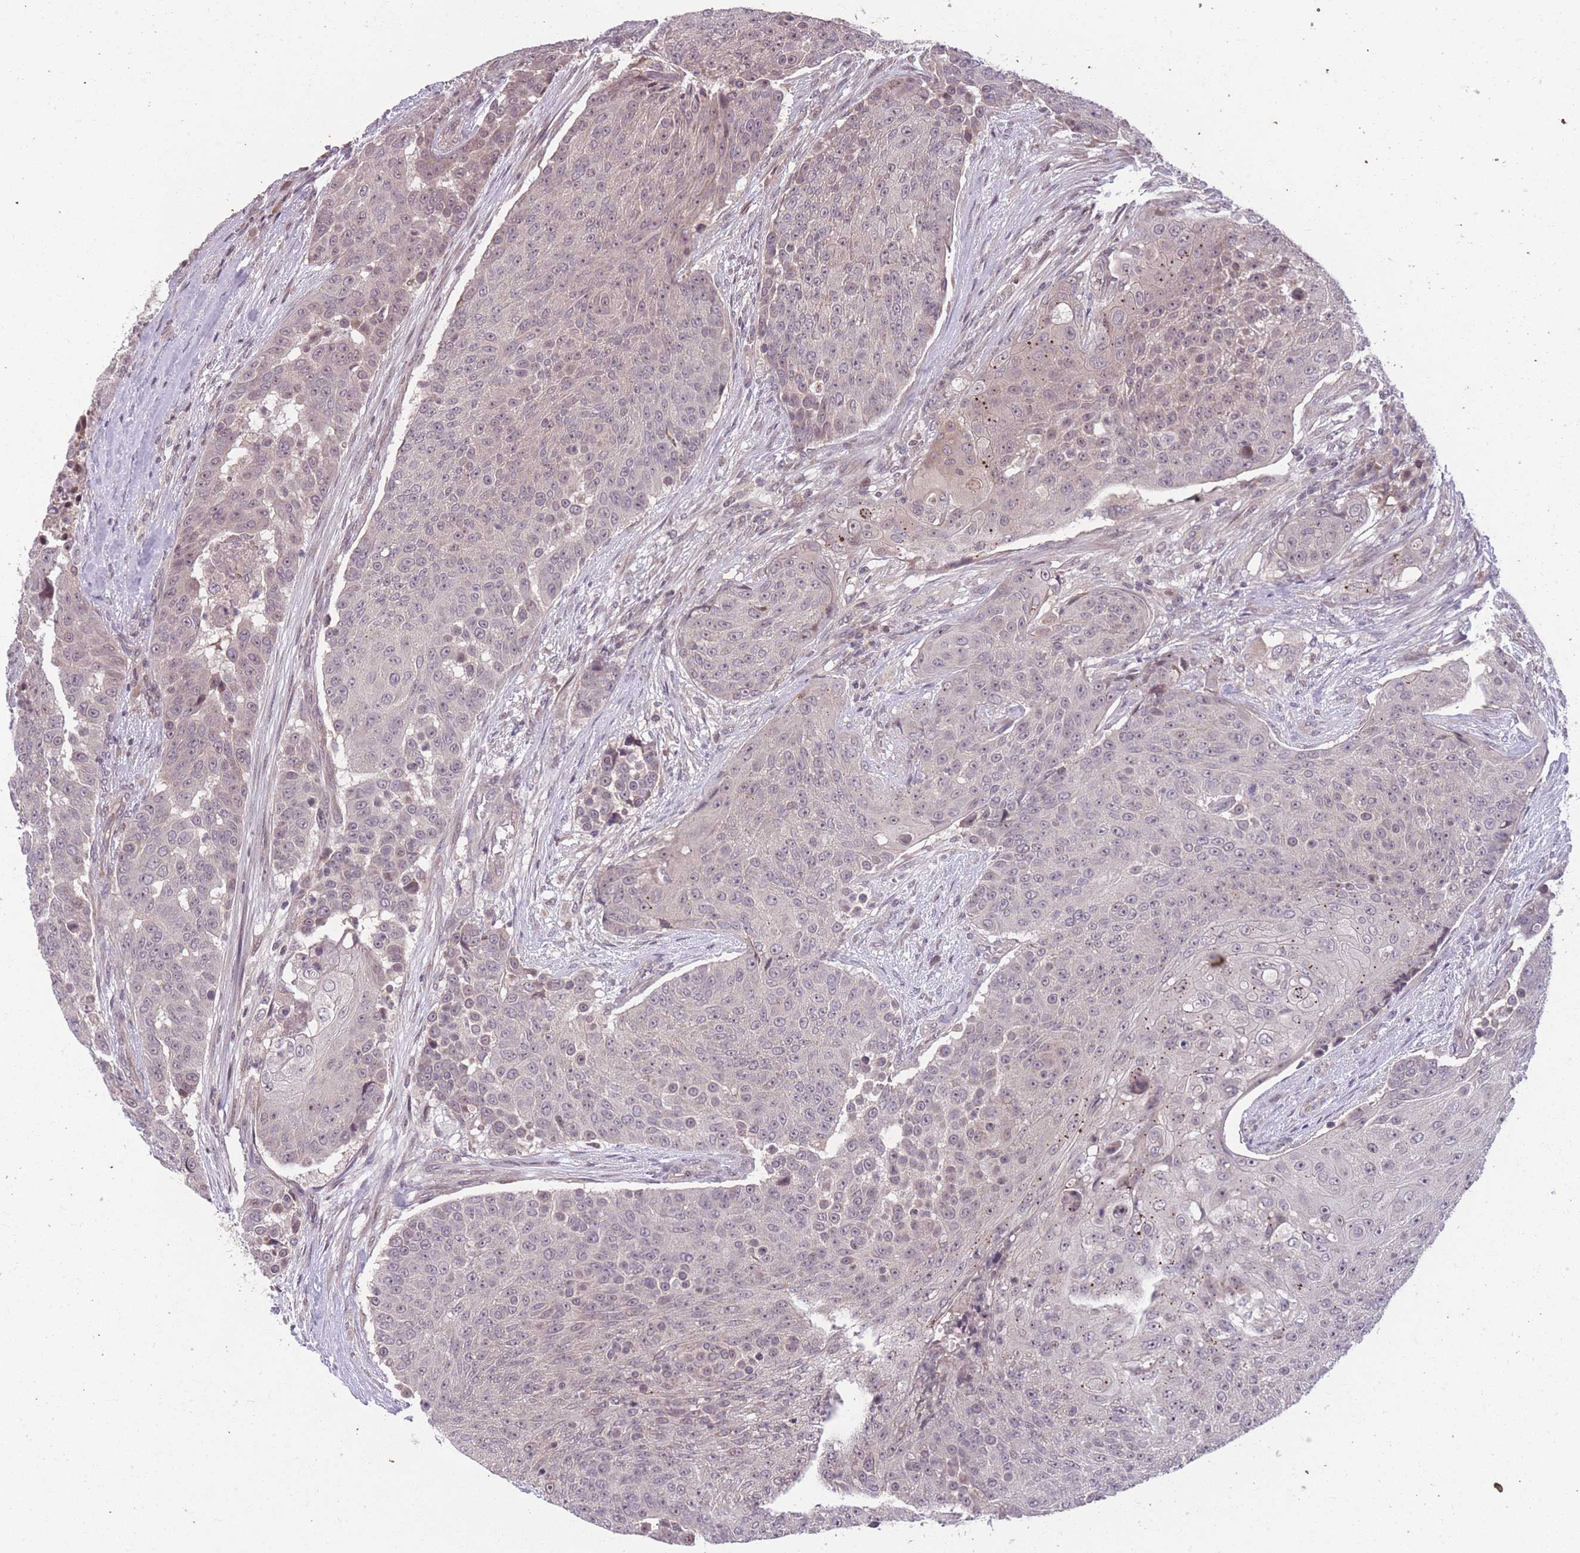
{"staining": {"intensity": "negative", "quantity": "none", "location": "none"}, "tissue": "urothelial cancer", "cell_type": "Tumor cells", "image_type": "cancer", "snomed": [{"axis": "morphology", "description": "Urothelial carcinoma, High grade"}, {"axis": "topography", "description": "Urinary bladder"}], "caption": "This is an immunohistochemistry image of human high-grade urothelial carcinoma. There is no expression in tumor cells.", "gene": "GGT5", "patient": {"sex": "female", "age": 63}}